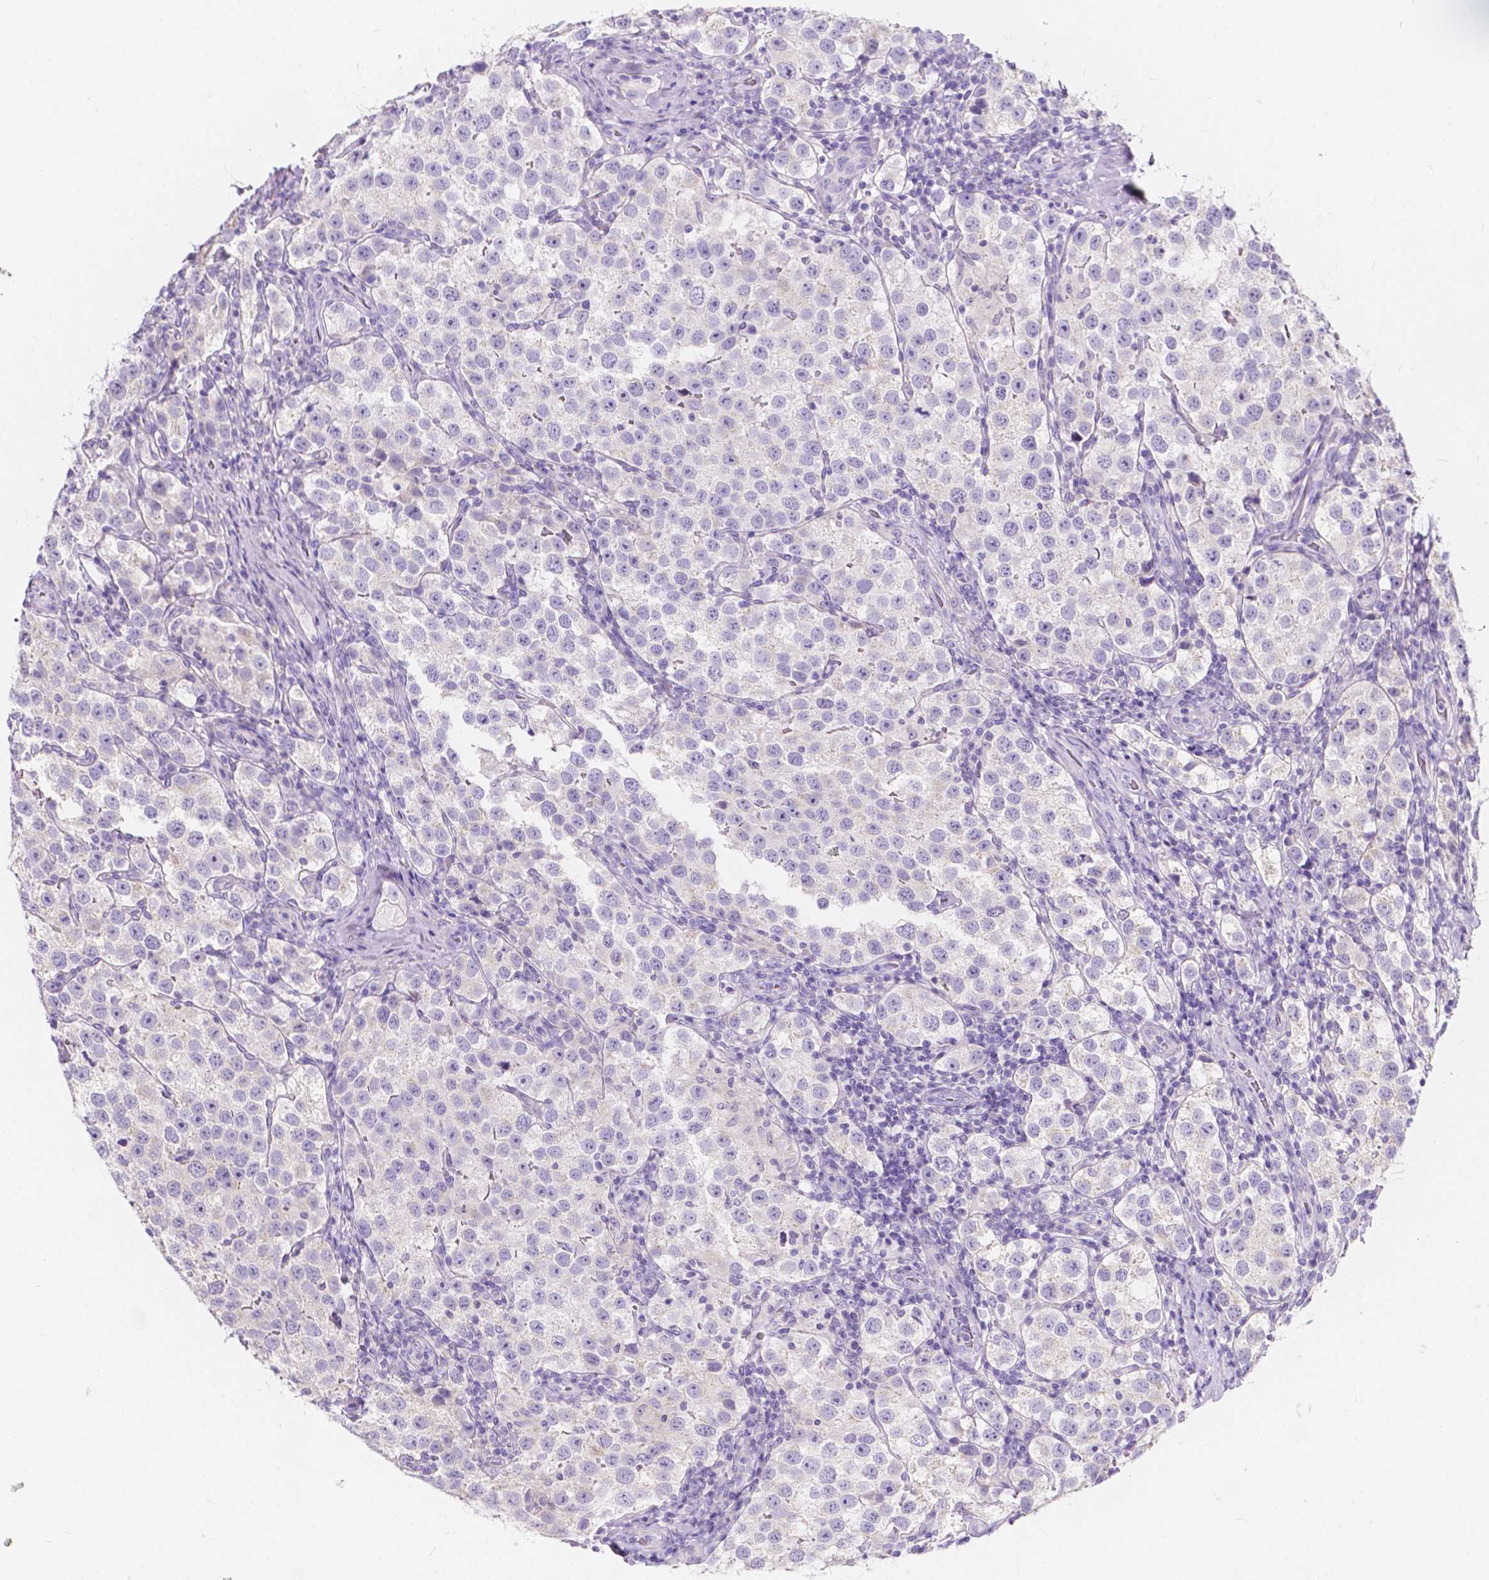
{"staining": {"intensity": "negative", "quantity": "none", "location": "none"}, "tissue": "testis cancer", "cell_type": "Tumor cells", "image_type": "cancer", "snomed": [{"axis": "morphology", "description": "Seminoma, NOS"}, {"axis": "topography", "description": "Testis"}], "caption": "Protein analysis of testis seminoma displays no significant staining in tumor cells. (Brightfield microscopy of DAB (3,3'-diaminobenzidine) immunohistochemistry at high magnification).", "gene": "CLSTN2", "patient": {"sex": "male", "age": 37}}